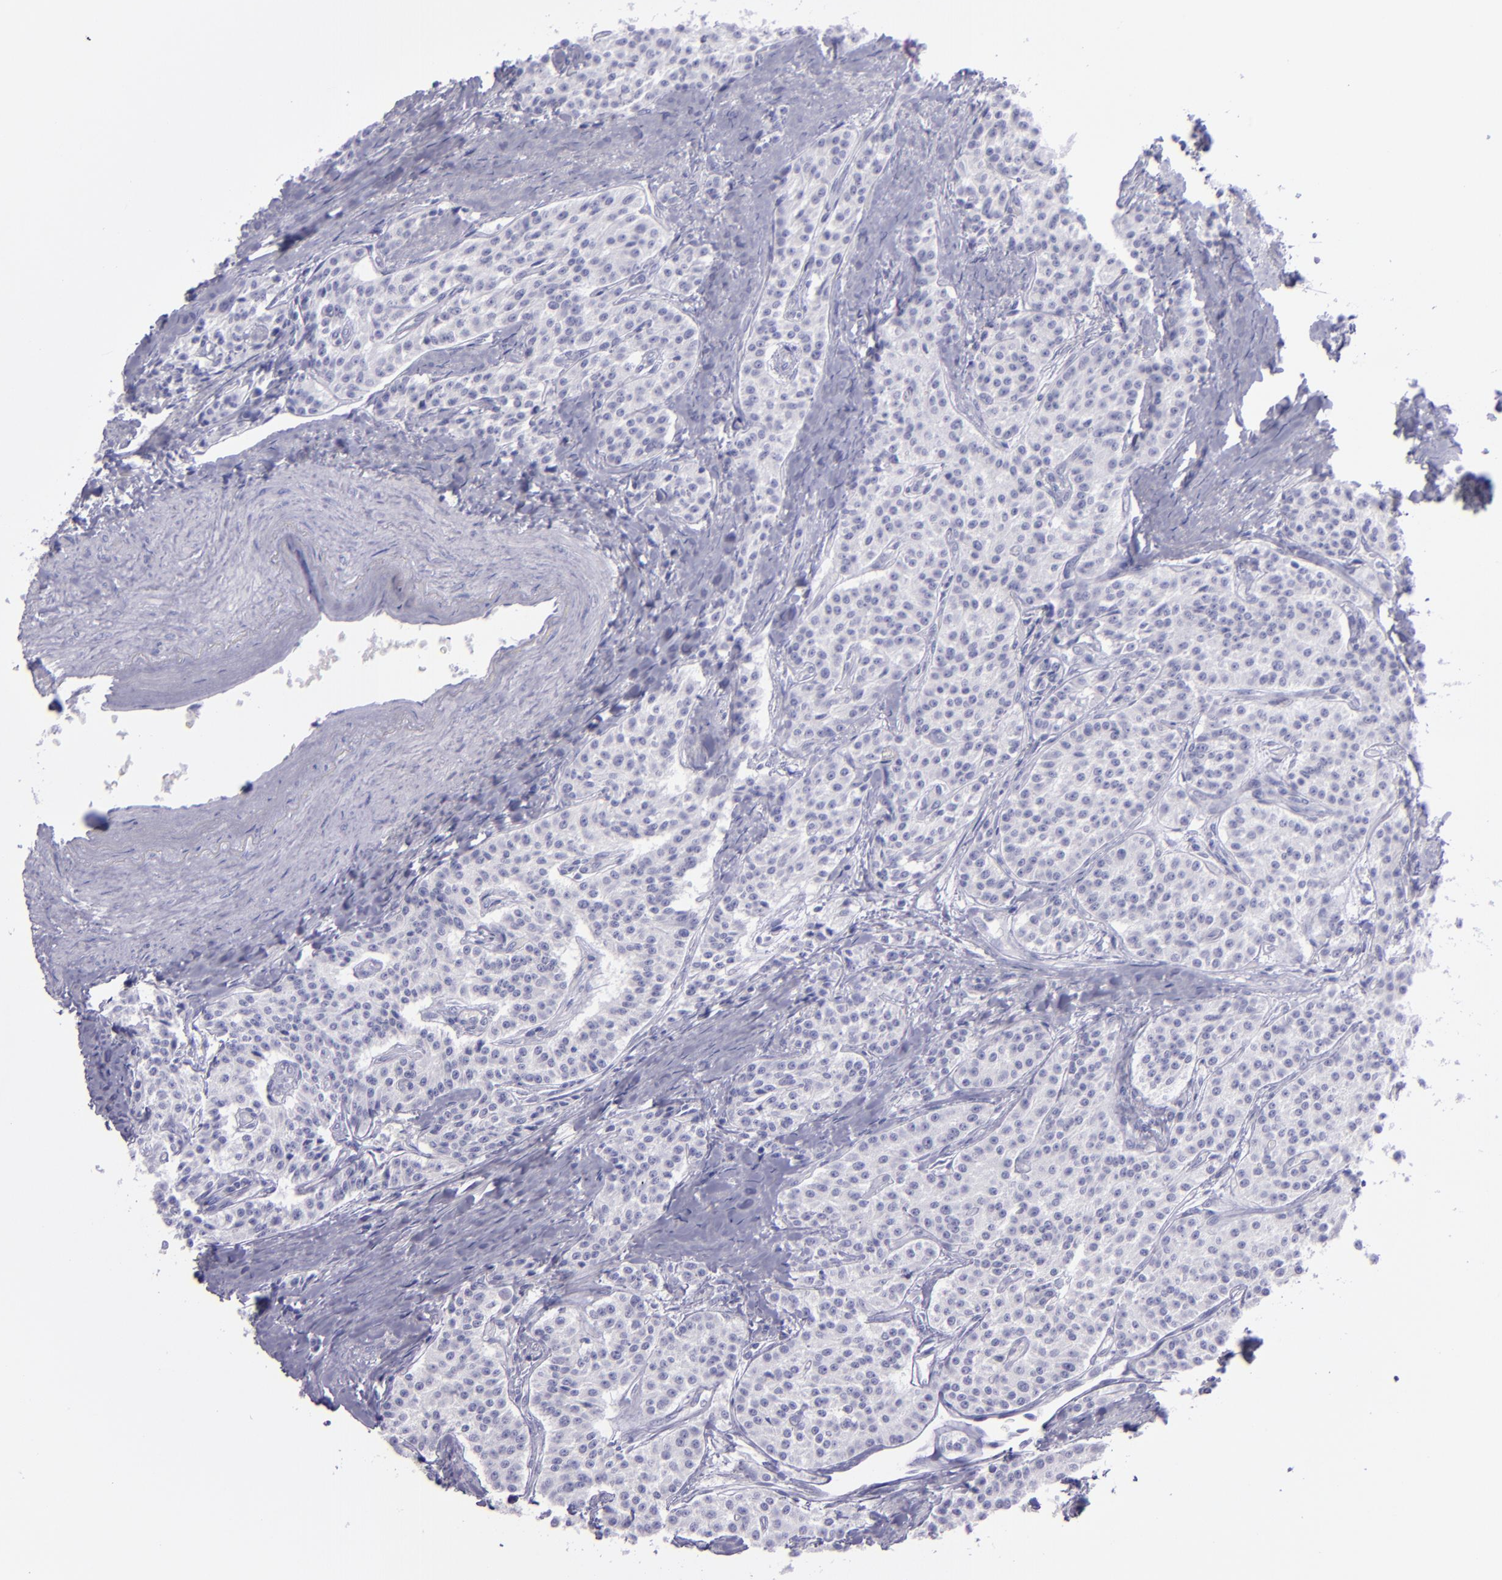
{"staining": {"intensity": "negative", "quantity": "none", "location": "none"}, "tissue": "carcinoid", "cell_type": "Tumor cells", "image_type": "cancer", "snomed": [{"axis": "morphology", "description": "Carcinoid, malignant, NOS"}, {"axis": "topography", "description": "Stomach"}], "caption": "Histopathology image shows no protein positivity in tumor cells of carcinoid tissue.", "gene": "TNNT3", "patient": {"sex": "female", "age": 76}}